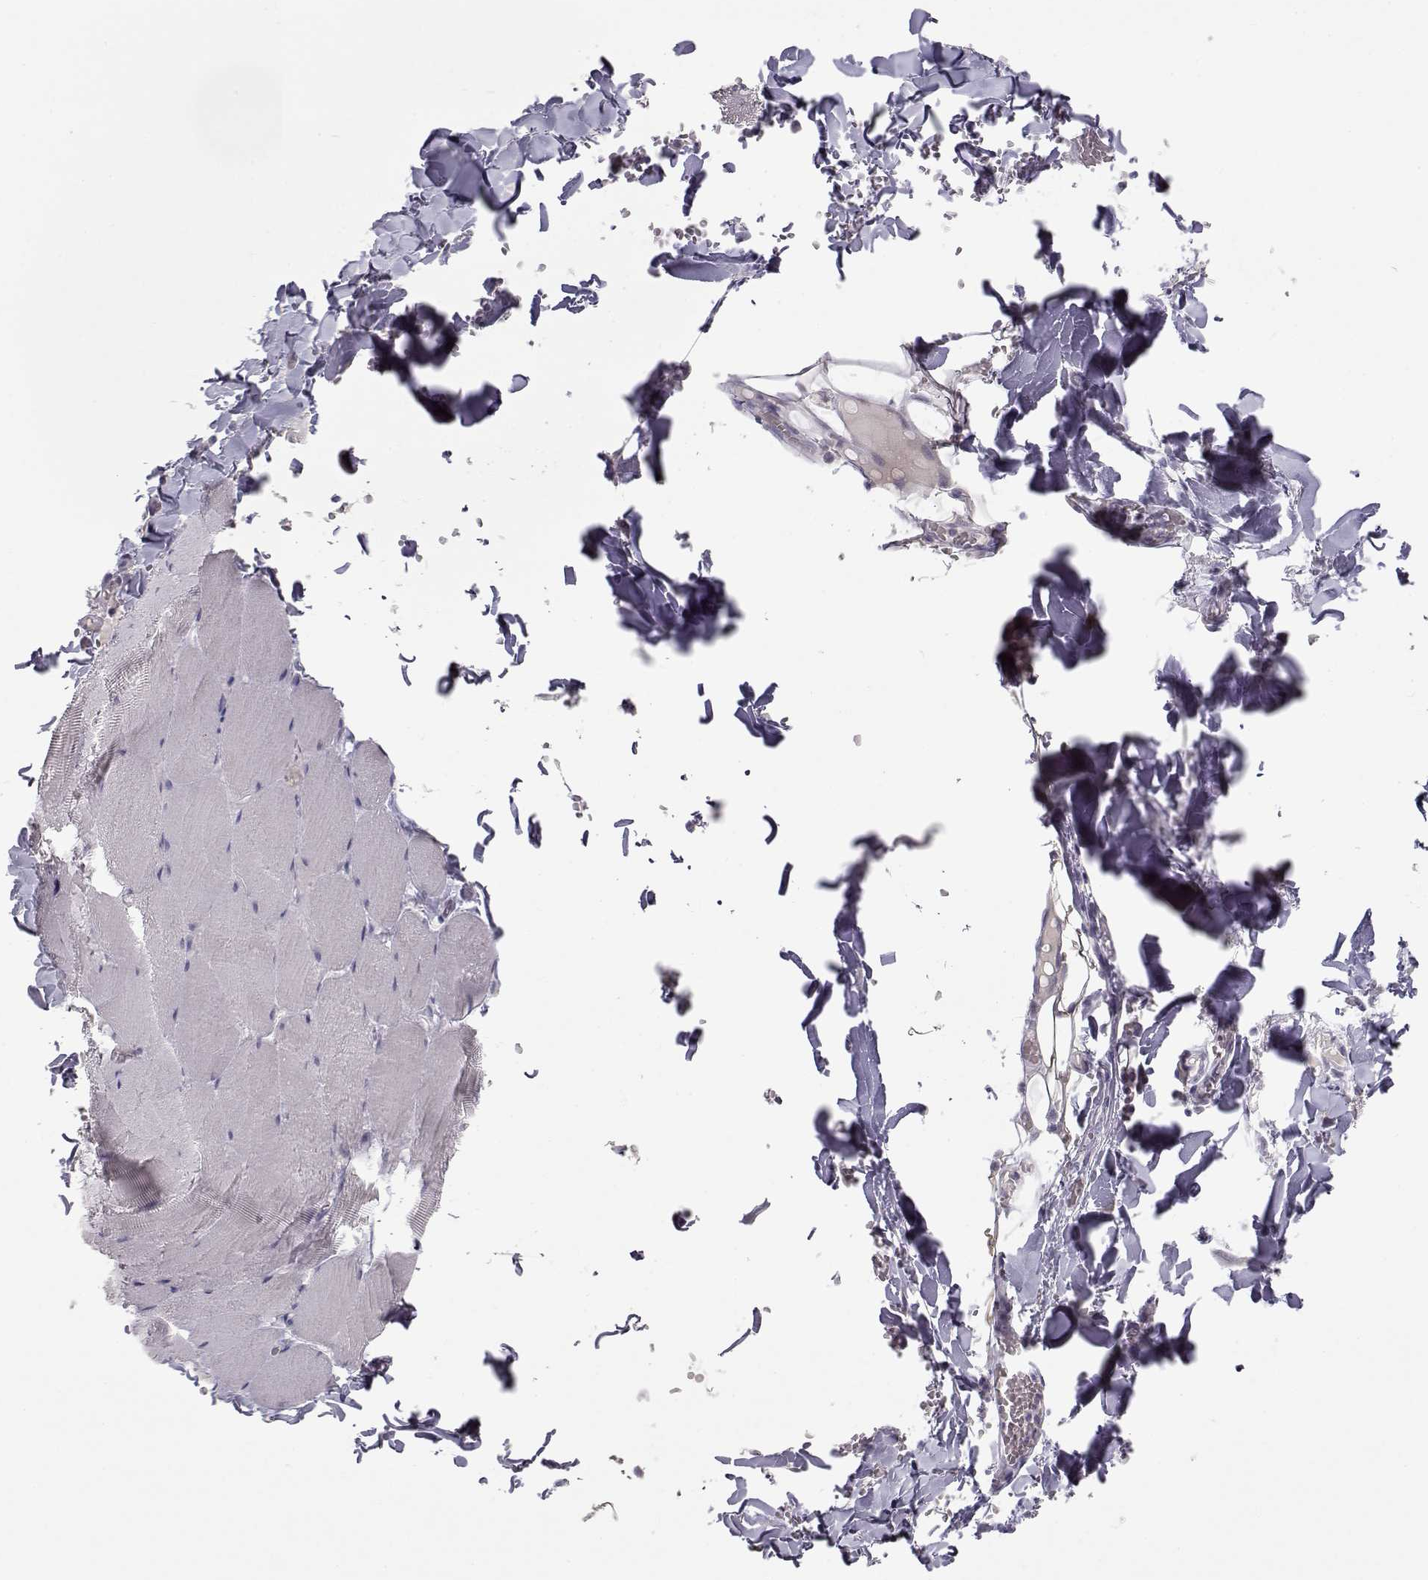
{"staining": {"intensity": "negative", "quantity": "none", "location": "none"}, "tissue": "skeletal muscle", "cell_type": "Myocytes", "image_type": "normal", "snomed": [{"axis": "morphology", "description": "Normal tissue, NOS"}, {"axis": "morphology", "description": "Malignant melanoma, Metastatic site"}, {"axis": "topography", "description": "Skeletal muscle"}], "caption": "This is an immunohistochemistry histopathology image of normal human skeletal muscle. There is no expression in myocytes.", "gene": "LAMB3", "patient": {"sex": "male", "age": 50}}